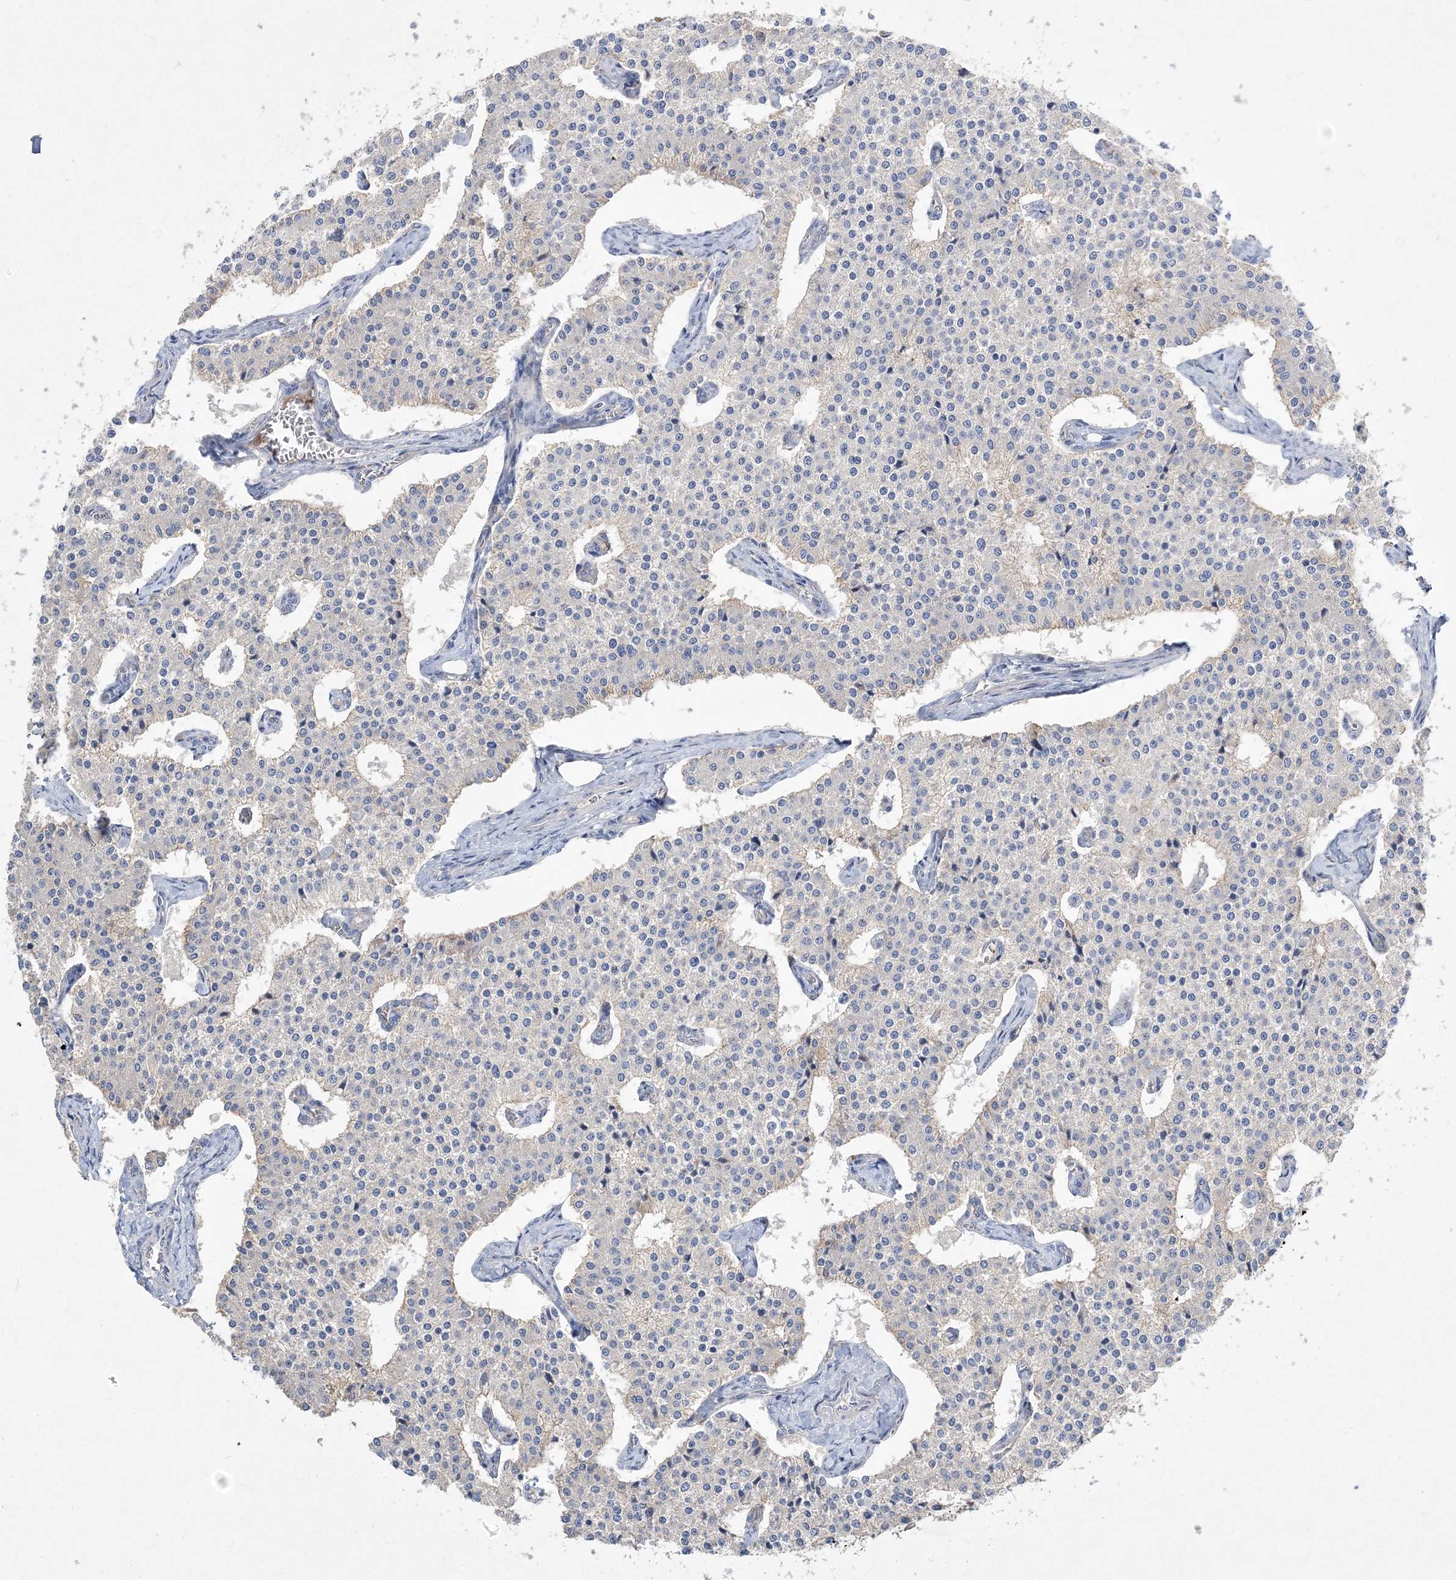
{"staining": {"intensity": "negative", "quantity": "none", "location": "none"}, "tissue": "carcinoid", "cell_type": "Tumor cells", "image_type": "cancer", "snomed": [{"axis": "morphology", "description": "Carcinoid, malignant, NOS"}, {"axis": "topography", "description": "Colon"}], "caption": "A micrograph of human carcinoid (malignant) is negative for staining in tumor cells.", "gene": "ADCK2", "patient": {"sex": "female", "age": 52}}